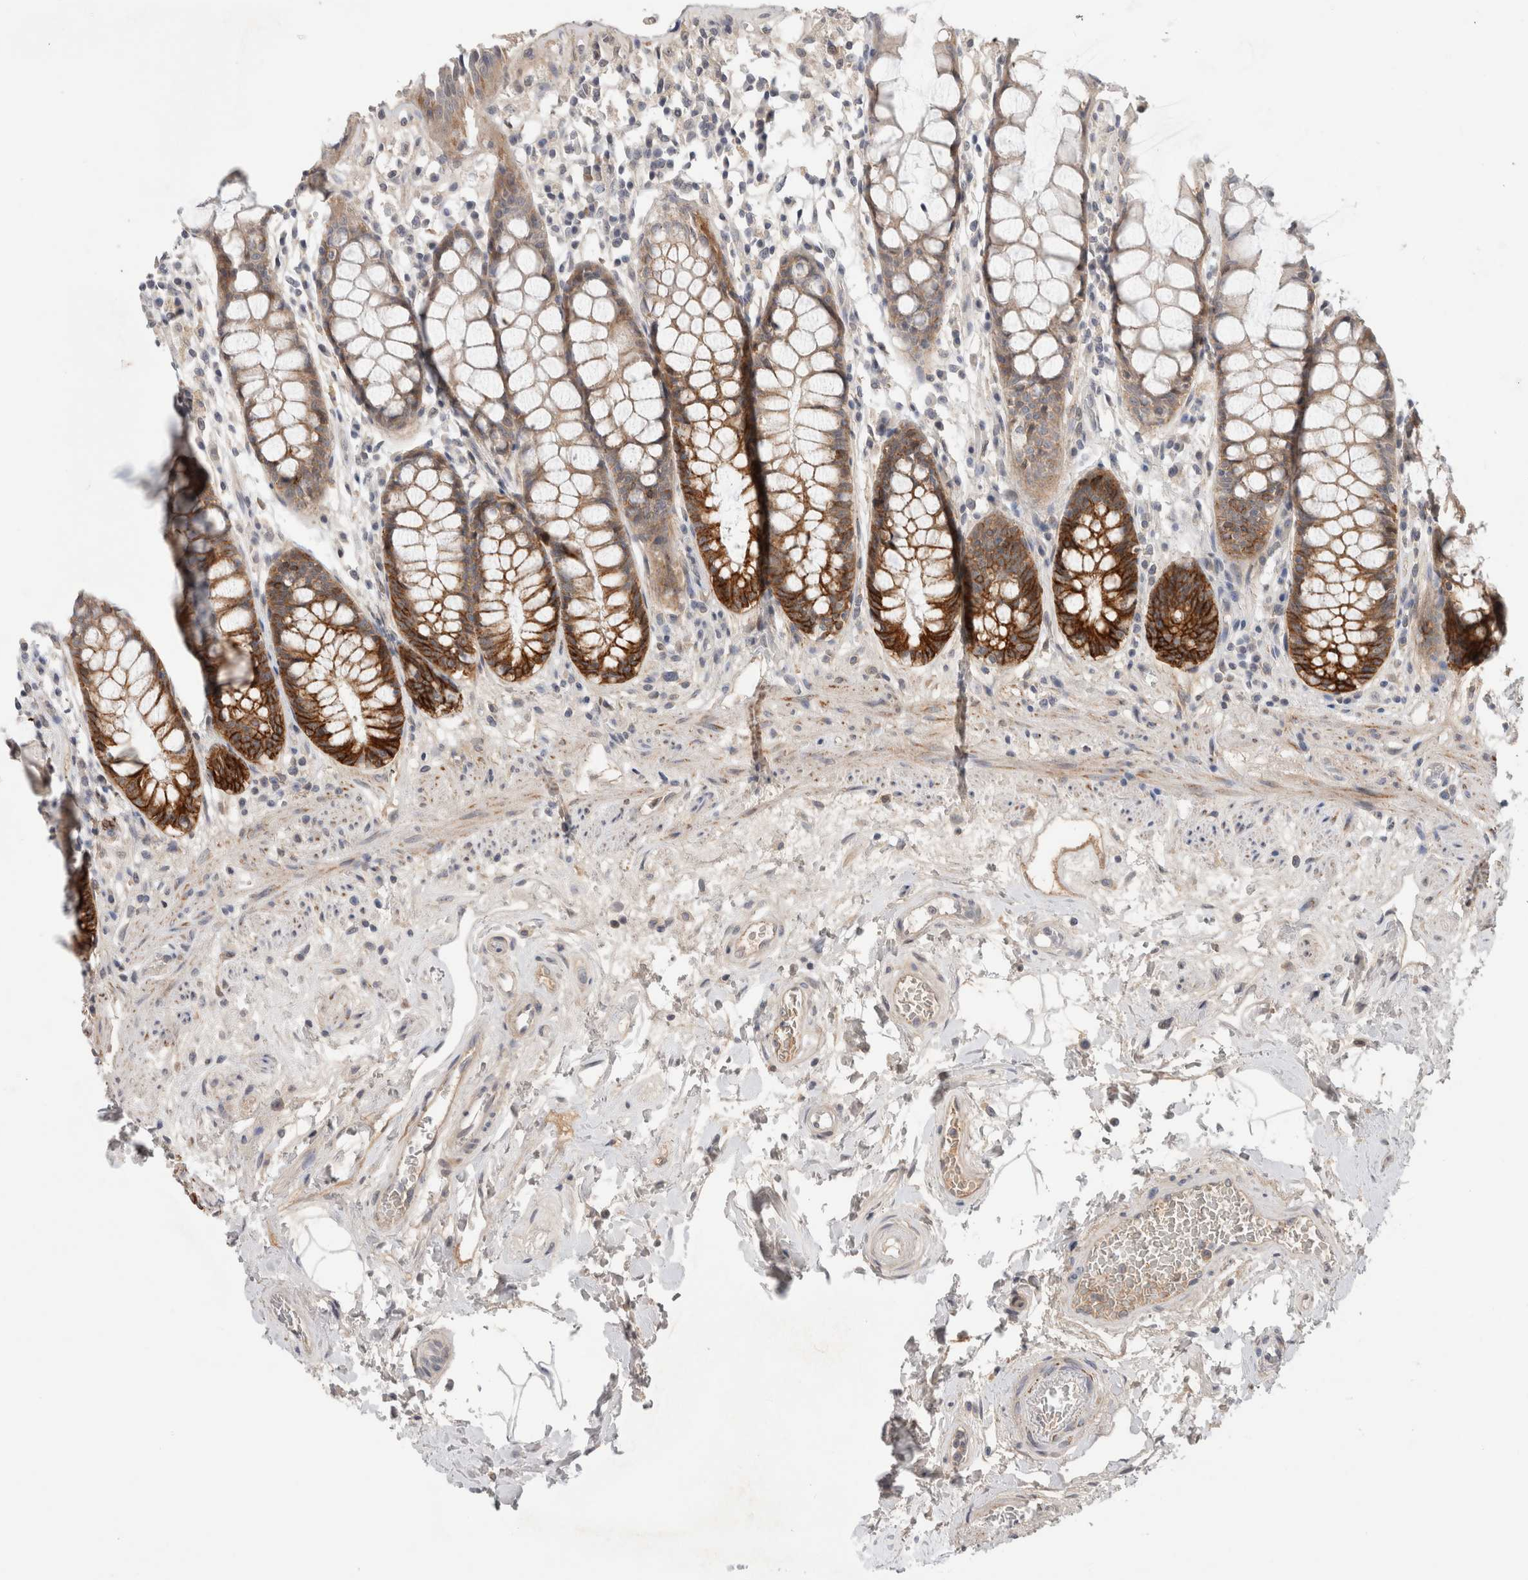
{"staining": {"intensity": "strong", "quantity": "25%-75%", "location": "cytoplasmic/membranous"}, "tissue": "rectum", "cell_type": "Glandular cells", "image_type": "normal", "snomed": [{"axis": "morphology", "description": "Normal tissue, NOS"}, {"axis": "topography", "description": "Rectum"}], "caption": "Immunohistochemical staining of benign human rectum displays high levels of strong cytoplasmic/membranous staining in approximately 25%-75% of glandular cells. The staining was performed using DAB to visualize the protein expression in brown, while the nuclei were stained in blue with hematoxylin (Magnification: 20x).", "gene": "HCN3", "patient": {"sex": "male", "age": 64}}